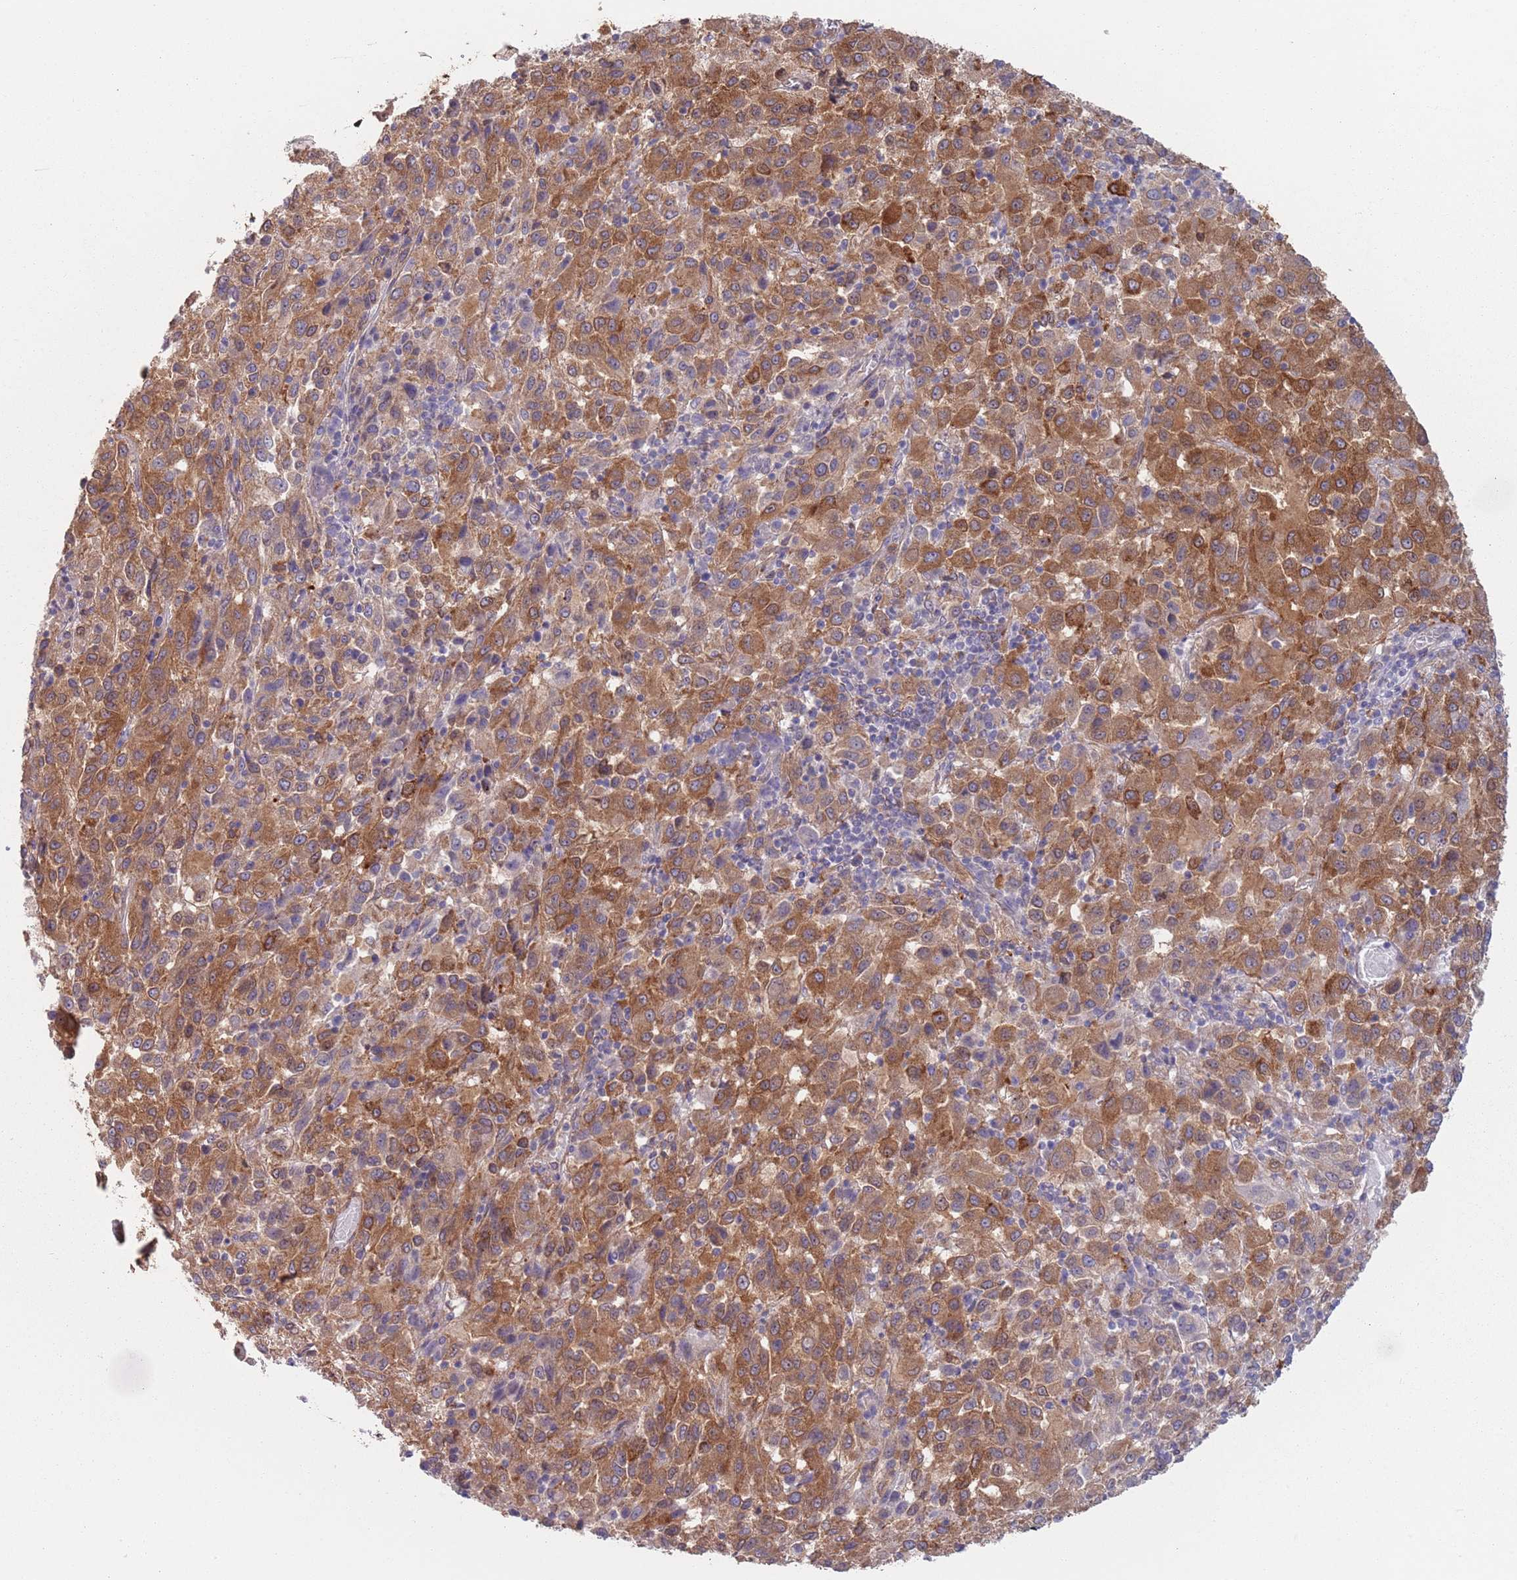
{"staining": {"intensity": "moderate", "quantity": ">75%", "location": "cytoplasmic/membranous"}, "tissue": "melanoma", "cell_type": "Tumor cells", "image_type": "cancer", "snomed": [{"axis": "morphology", "description": "Malignant melanoma, Metastatic site"}, {"axis": "topography", "description": "Lung"}], "caption": "Immunohistochemistry (DAB) staining of human melanoma shows moderate cytoplasmic/membranous protein expression in about >75% of tumor cells. (IHC, brightfield microscopy, high magnification).", "gene": "APPL2", "patient": {"sex": "male", "age": 64}}